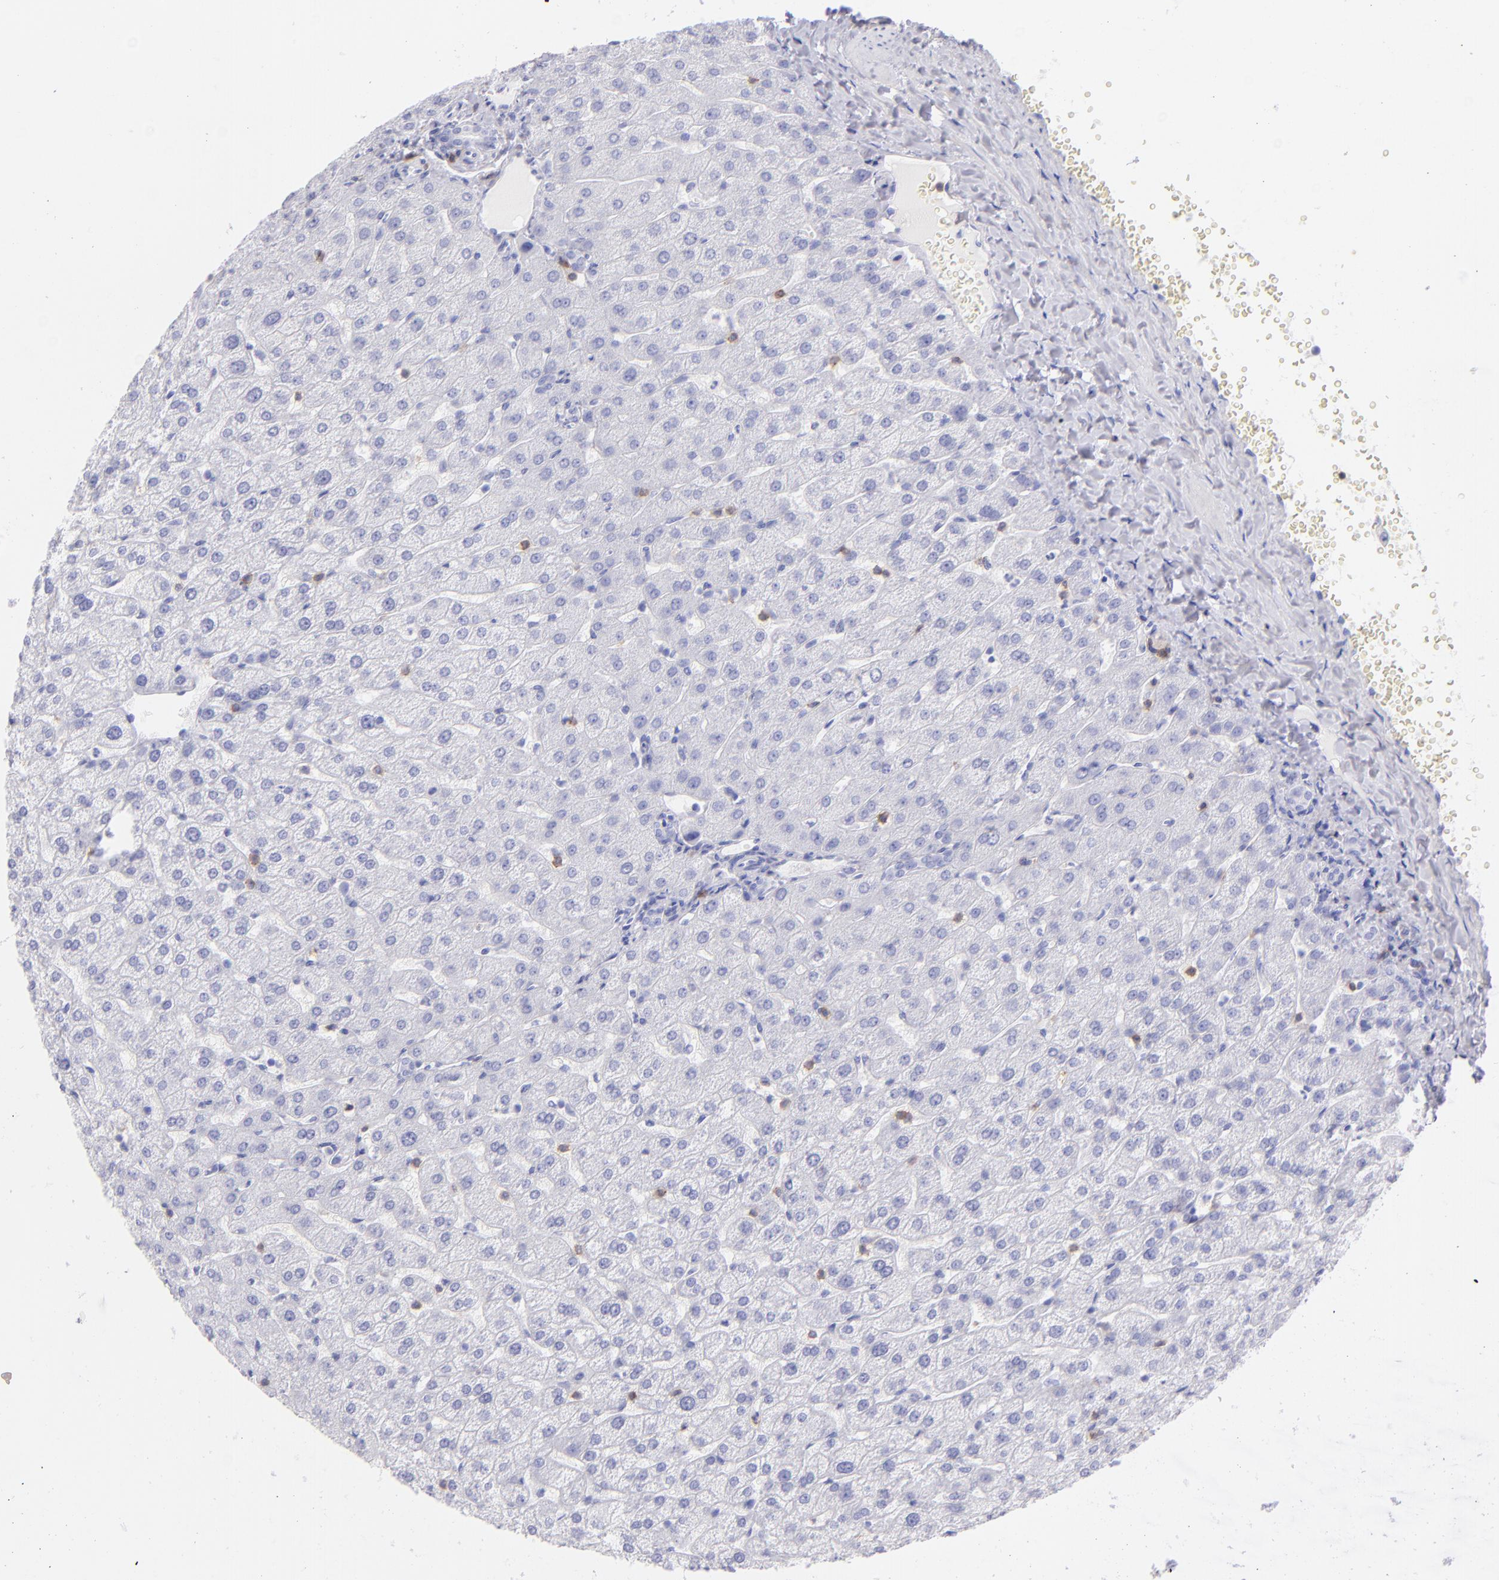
{"staining": {"intensity": "negative", "quantity": "none", "location": "none"}, "tissue": "liver", "cell_type": "Cholangiocytes", "image_type": "normal", "snomed": [{"axis": "morphology", "description": "Normal tissue, NOS"}, {"axis": "morphology", "description": "Fibrosis, NOS"}, {"axis": "topography", "description": "Liver"}], "caption": "Histopathology image shows no protein positivity in cholangiocytes of unremarkable liver. (Brightfield microscopy of DAB IHC at high magnification).", "gene": "CD69", "patient": {"sex": "female", "age": 29}}